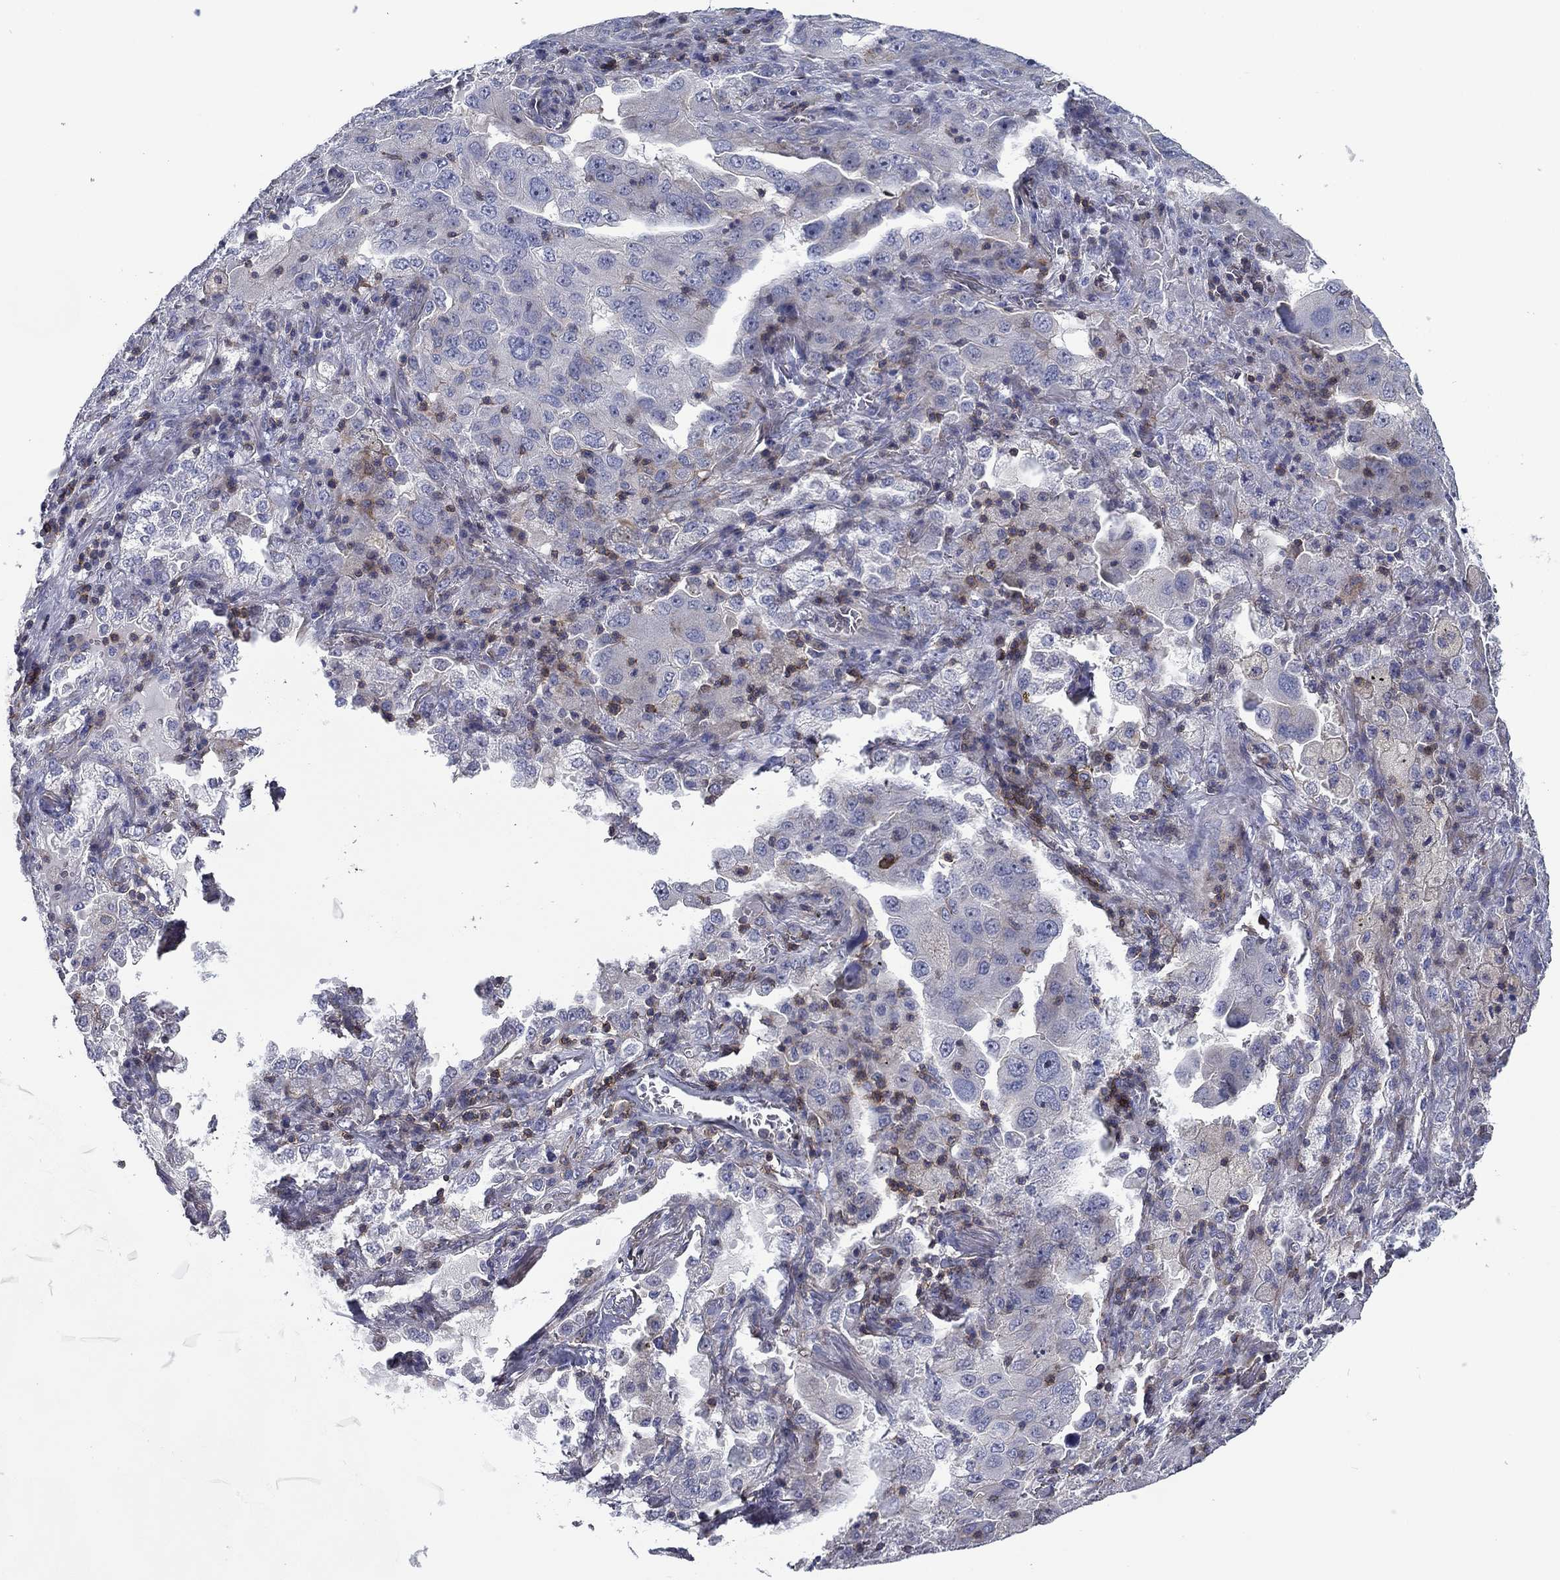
{"staining": {"intensity": "weak", "quantity": "<25%", "location": "cytoplasmic/membranous"}, "tissue": "lung cancer", "cell_type": "Tumor cells", "image_type": "cancer", "snomed": [{"axis": "morphology", "description": "Adenocarcinoma, NOS"}, {"axis": "topography", "description": "Lung"}], "caption": "Lung adenocarcinoma was stained to show a protein in brown. There is no significant staining in tumor cells.", "gene": "SIT1", "patient": {"sex": "female", "age": 61}}